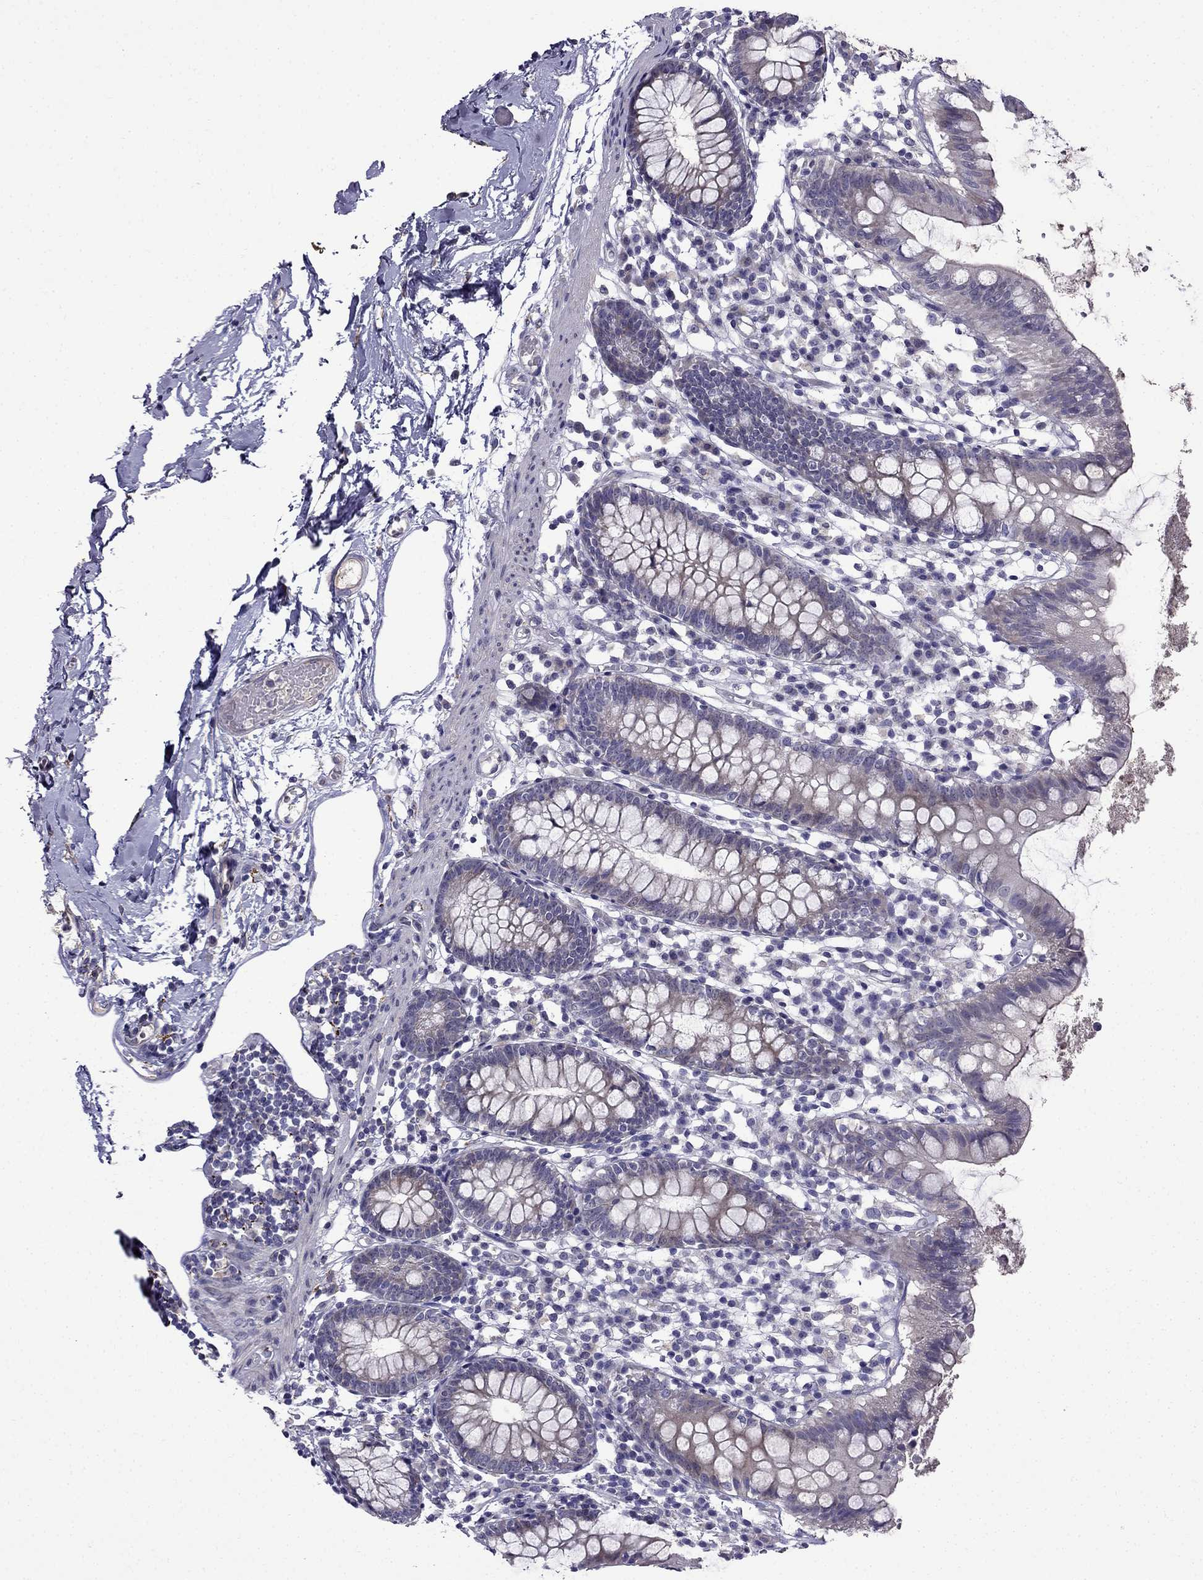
{"staining": {"intensity": "weak", "quantity": "25%-75%", "location": "cytoplasmic/membranous"}, "tissue": "small intestine", "cell_type": "Glandular cells", "image_type": "normal", "snomed": [{"axis": "morphology", "description": "Normal tissue, NOS"}, {"axis": "topography", "description": "Small intestine"}], "caption": "Small intestine stained for a protein shows weak cytoplasmic/membranous positivity in glandular cells. (DAB IHC, brown staining for protein, blue staining for nuclei).", "gene": "PI16", "patient": {"sex": "female", "age": 90}}